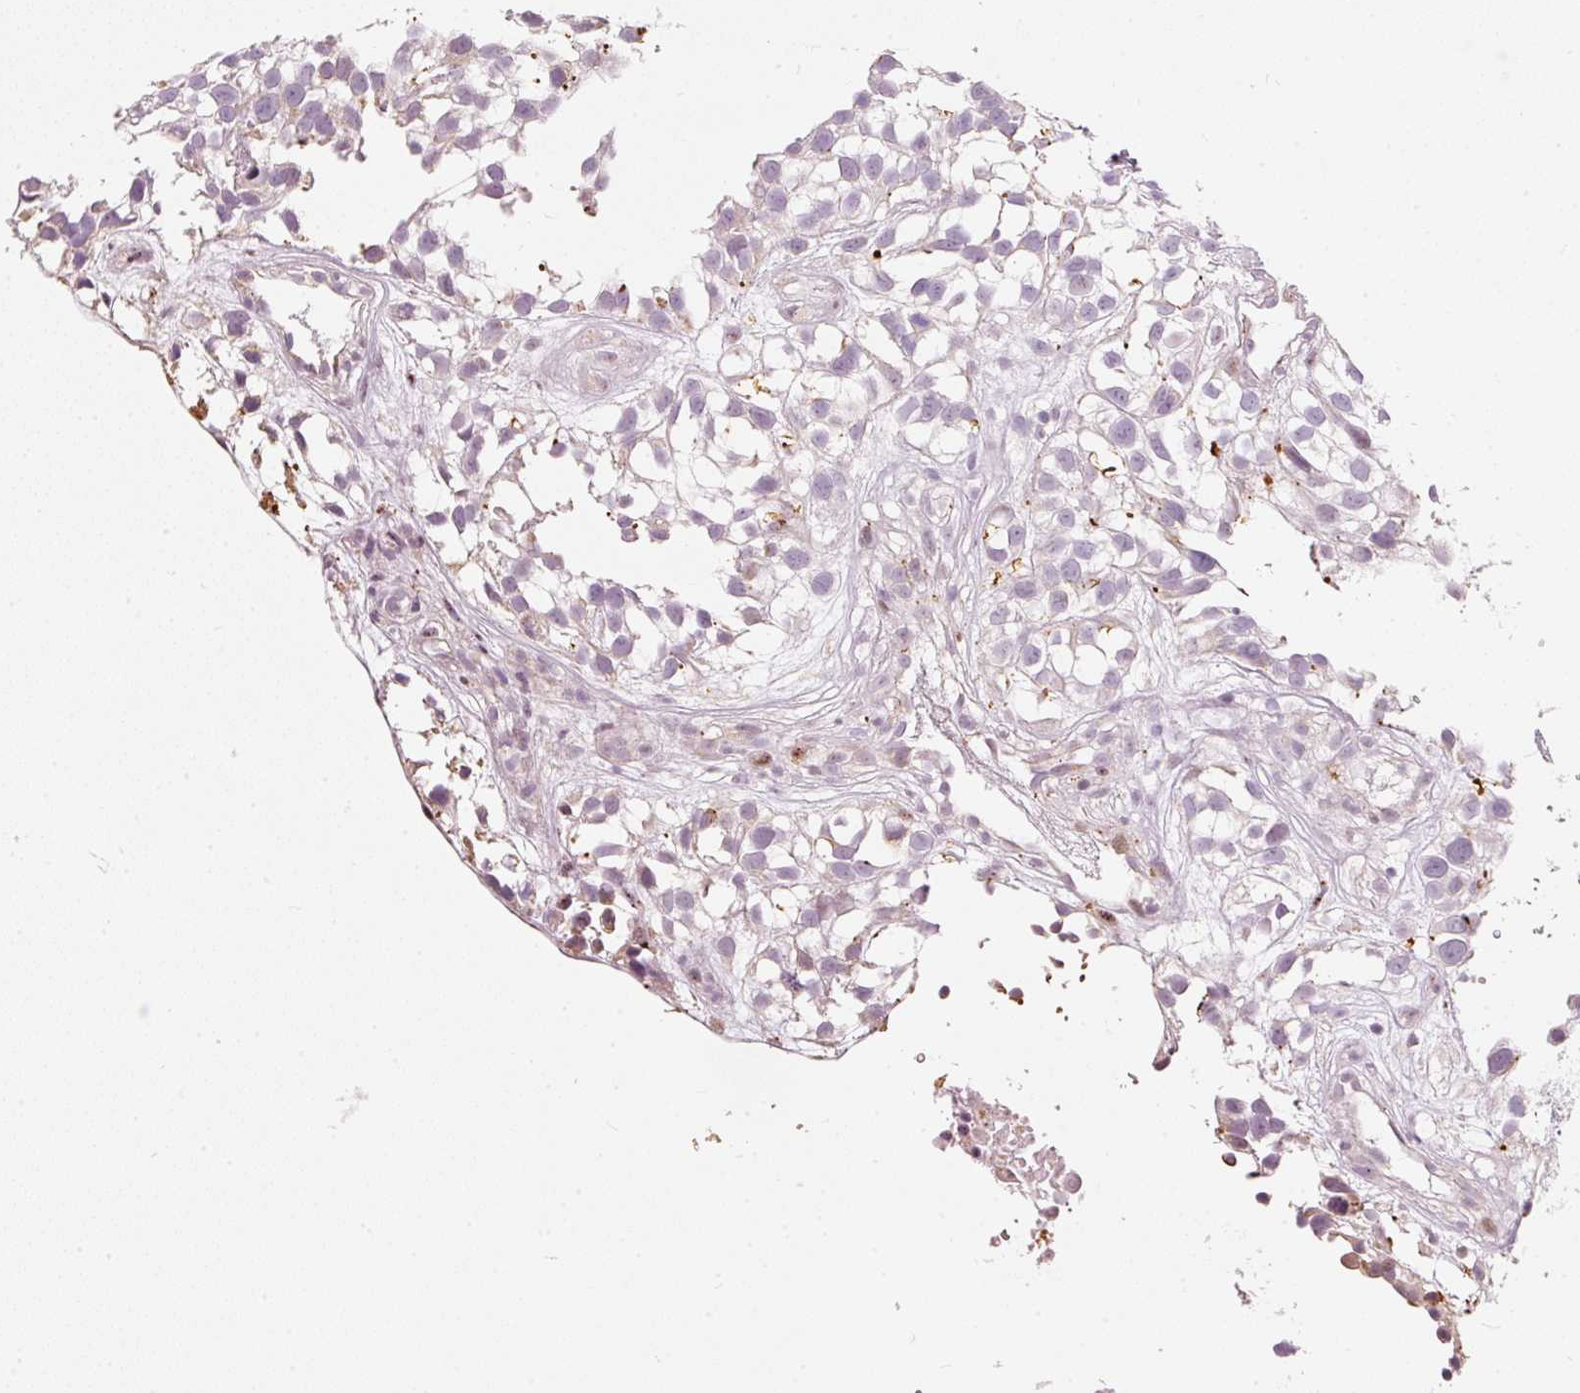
{"staining": {"intensity": "negative", "quantity": "none", "location": "none"}, "tissue": "urothelial cancer", "cell_type": "Tumor cells", "image_type": "cancer", "snomed": [{"axis": "morphology", "description": "Urothelial carcinoma, High grade"}, {"axis": "topography", "description": "Urinary bladder"}], "caption": "An immunohistochemistry (IHC) micrograph of urothelial cancer is shown. There is no staining in tumor cells of urothelial cancer.", "gene": "RNF39", "patient": {"sex": "male", "age": 56}}